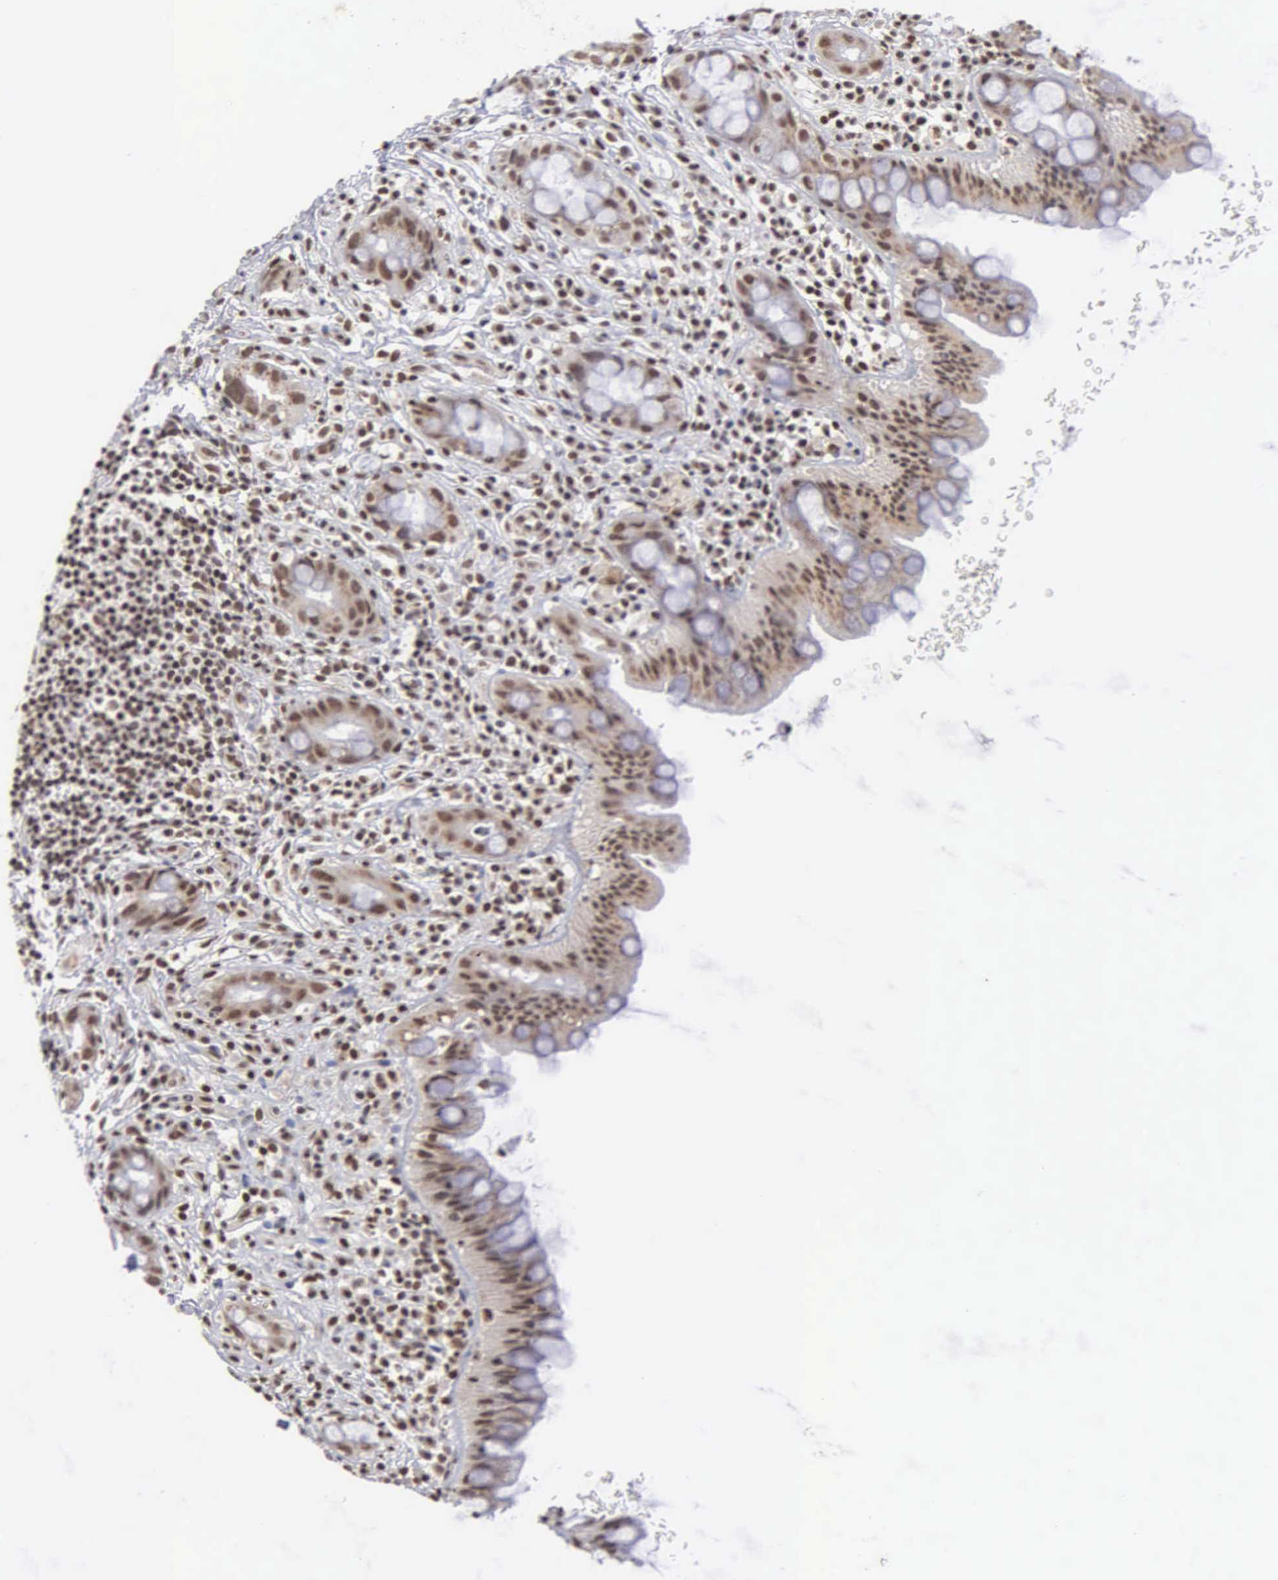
{"staining": {"intensity": "moderate", "quantity": ">75%", "location": "cytoplasmic/membranous,nuclear"}, "tissue": "rectum", "cell_type": "Glandular cells", "image_type": "normal", "snomed": [{"axis": "morphology", "description": "Normal tissue, NOS"}, {"axis": "topography", "description": "Rectum"}], "caption": "Approximately >75% of glandular cells in unremarkable human rectum exhibit moderate cytoplasmic/membranous,nuclear protein staining as visualized by brown immunohistochemical staining.", "gene": "GTF2A1", "patient": {"sex": "male", "age": 65}}